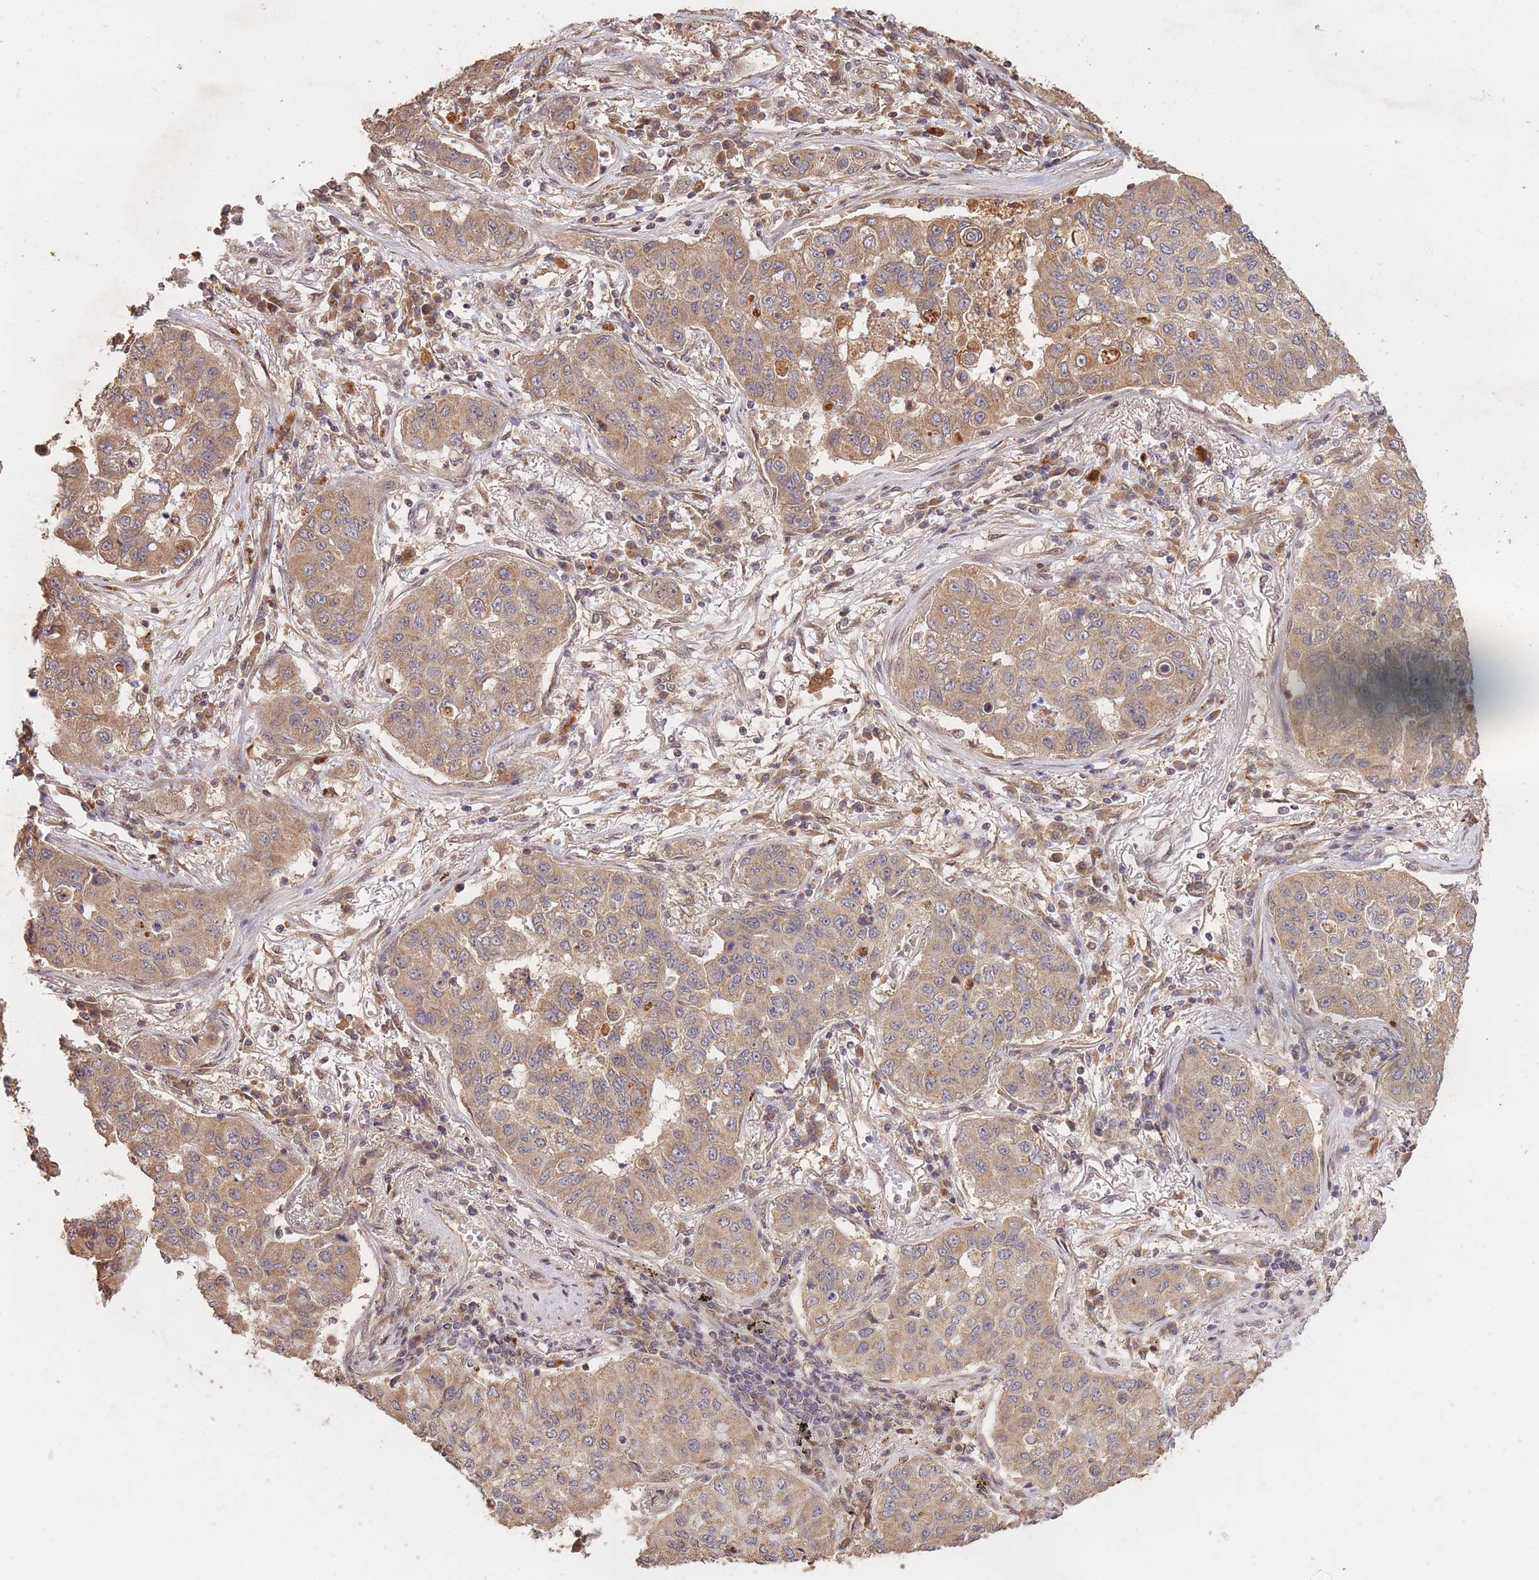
{"staining": {"intensity": "moderate", "quantity": ">75%", "location": "cytoplasmic/membranous"}, "tissue": "lung cancer", "cell_type": "Tumor cells", "image_type": "cancer", "snomed": [{"axis": "morphology", "description": "Squamous cell carcinoma, NOS"}, {"axis": "topography", "description": "Lung"}], "caption": "High-magnification brightfield microscopy of squamous cell carcinoma (lung) stained with DAB (brown) and counterstained with hematoxylin (blue). tumor cells exhibit moderate cytoplasmic/membranous expression is seen in approximately>75% of cells.", "gene": "RGS14", "patient": {"sex": "male", "age": 74}}